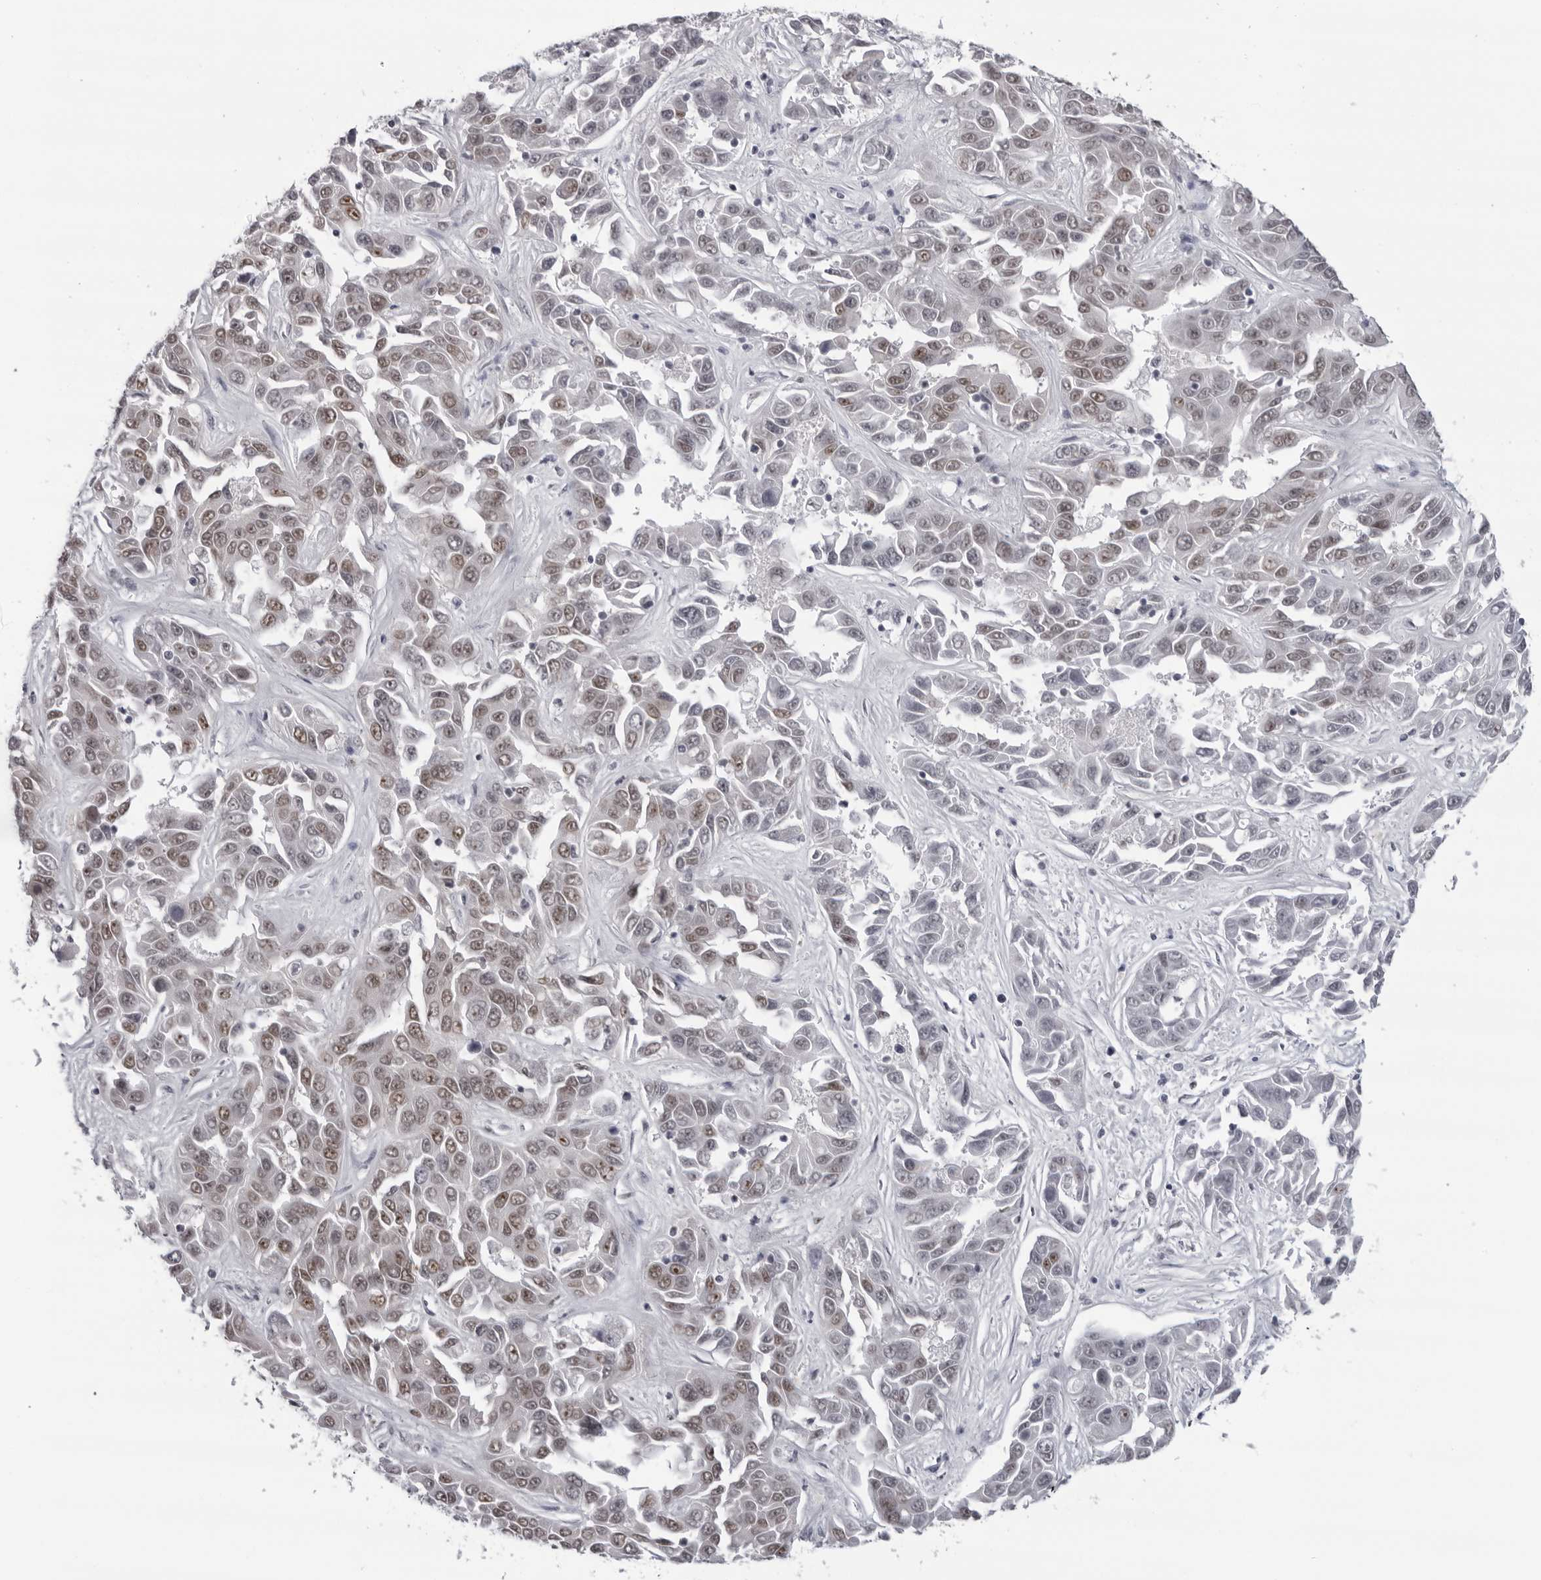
{"staining": {"intensity": "weak", "quantity": ">75%", "location": "nuclear"}, "tissue": "liver cancer", "cell_type": "Tumor cells", "image_type": "cancer", "snomed": [{"axis": "morphology", "description": "Cholangiocarcinoma"}, {"axis": "topography", "description": "Liver"}], "caption": "Weak nuclear protein staining is appreciated in about >75% of tumor cells in liver cancer (cholangiocarcinoma). Nuclei are stained in blue.", "gene": "ESPN", "patient": {"sex": "female", "age": 52}}